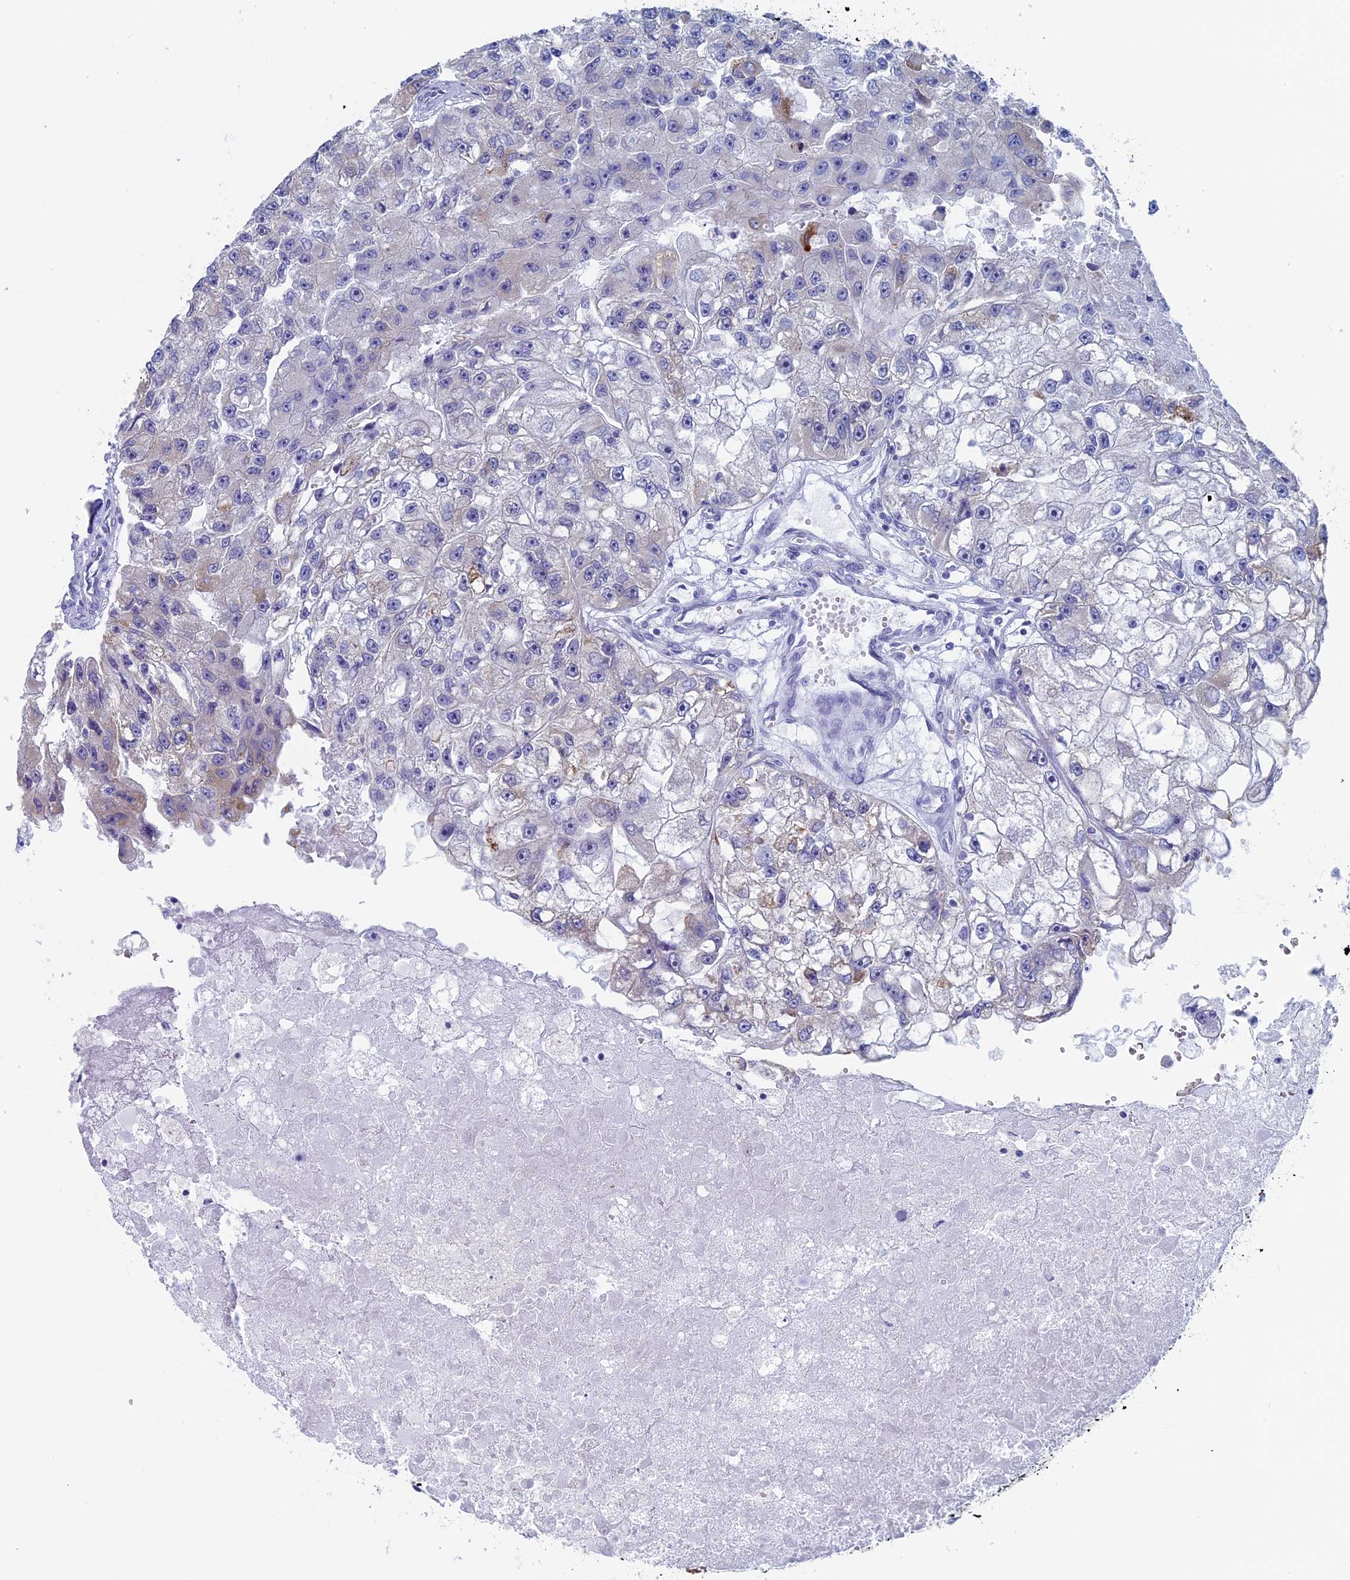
{"staining": {"intensity": "negative", "quantity": "none", "location": "none"}, "tissue": "renal cancer", "cell_type": "Tumor cells", "image_type": "cancer", "snomed": [{"axis": "morphology", "description": "Adenocarcinoma, NOS"}, {"axis": "topography", "description": "Kidney"}], "caption": "This is a micrograph of immunohistochemistry (IHC) staining of renal cancer, which shows no expression in tumor cells.", "gene": "MAGEB6", "patient": {"sex": "male", "age": 63}}